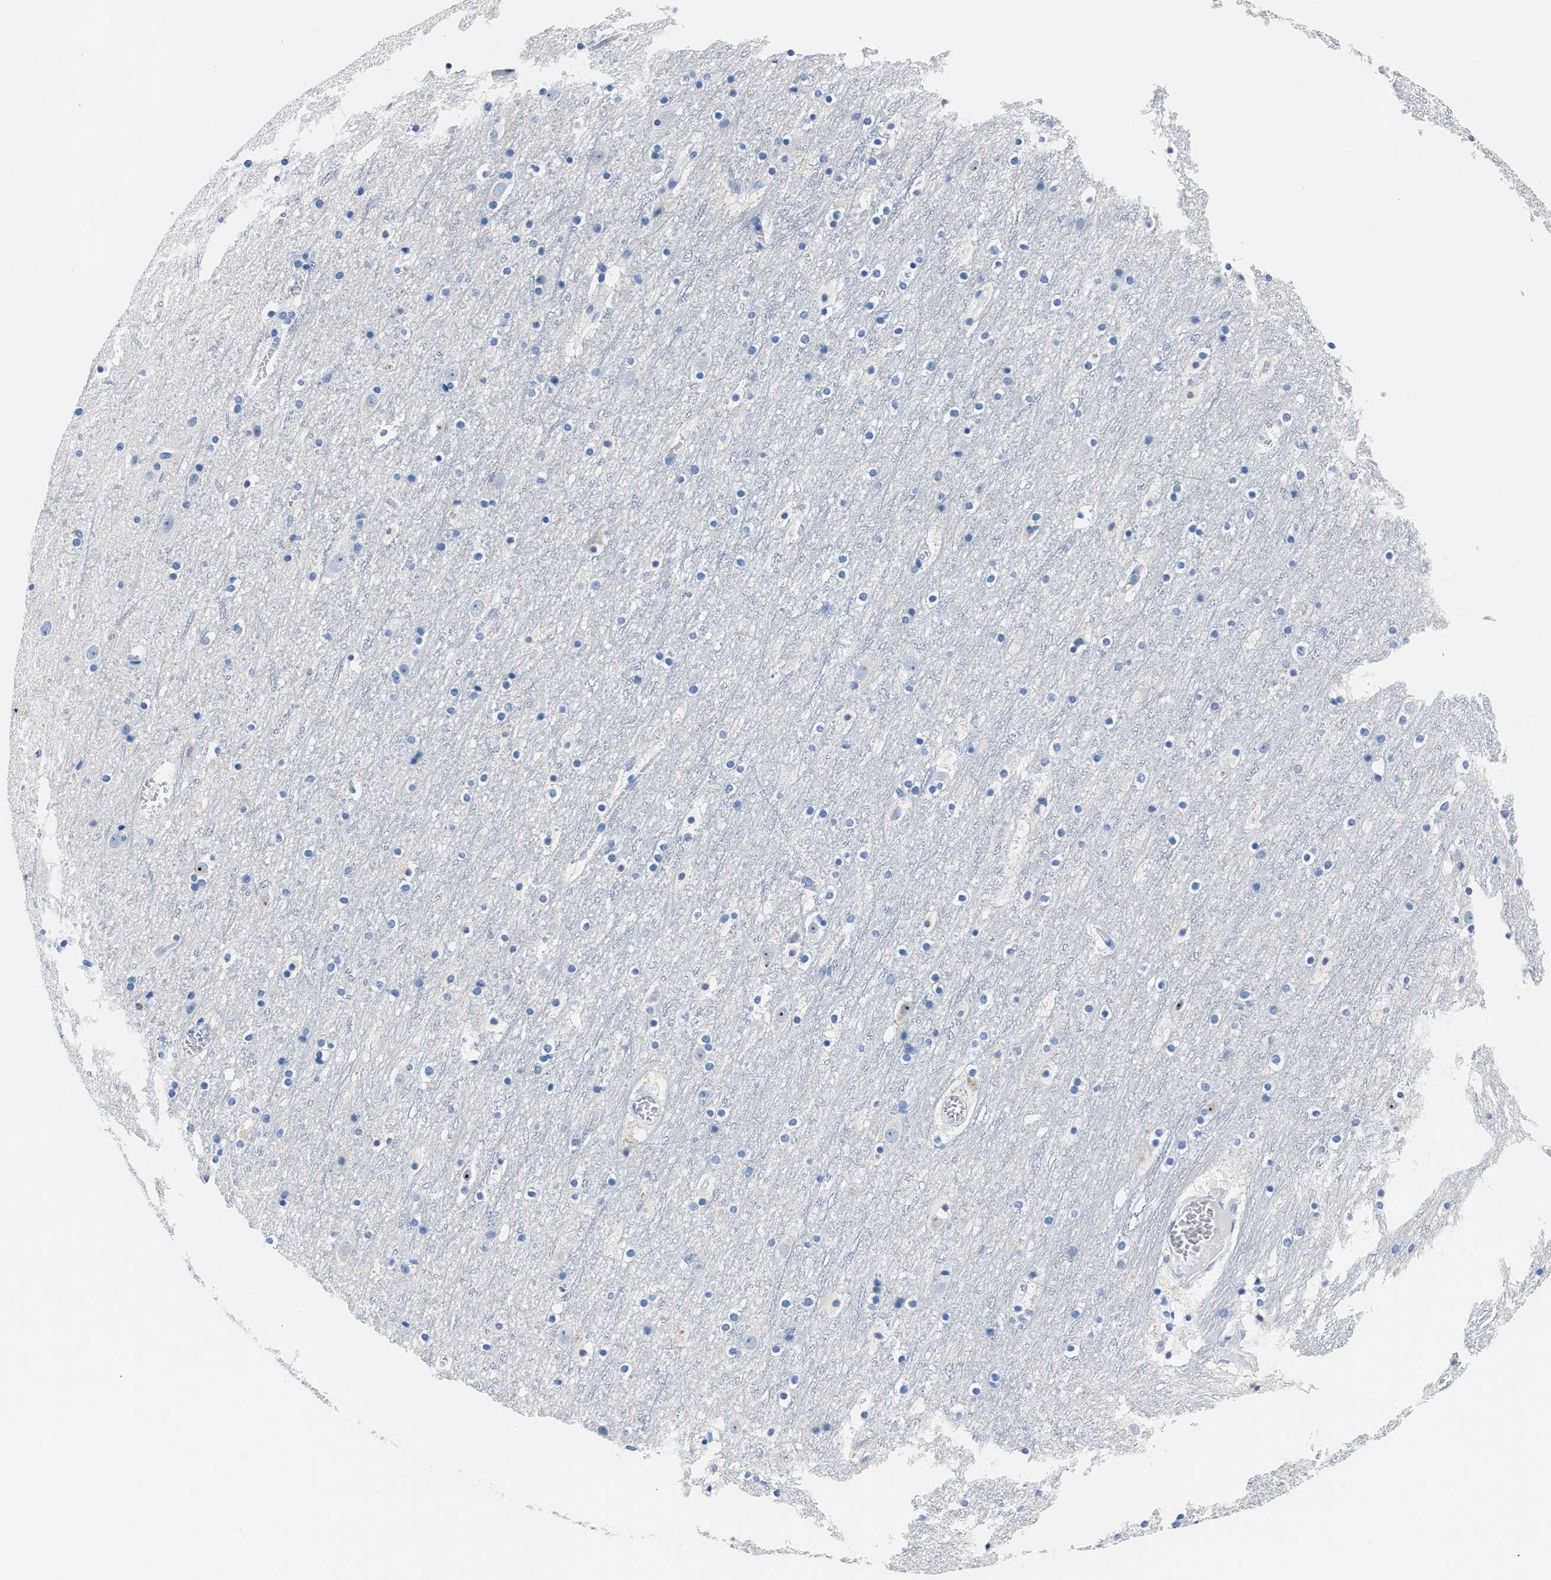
{"staining": {"intensity": "negative", "quantity": "none", "location": "none"}, "tissue": "cerebral cortex", "cell_type": "Endothelial cells", "image_type": "normal", "snomed": [{"axis": "morphology", "description": "Normal tissue, NOS"}, {"axis": "topography", "description": "Cerebral cortex"}], "caption": "IHC of normal cerebral cortex shows no positivity in endothelial cells. (Stains: DAB immunohistochemistry with hematoxylin counter stain, Microscopy: brightfield microscopy at high magnification).", "gene": "AMACR", "patient": {"sex": "male", "age": 45}}